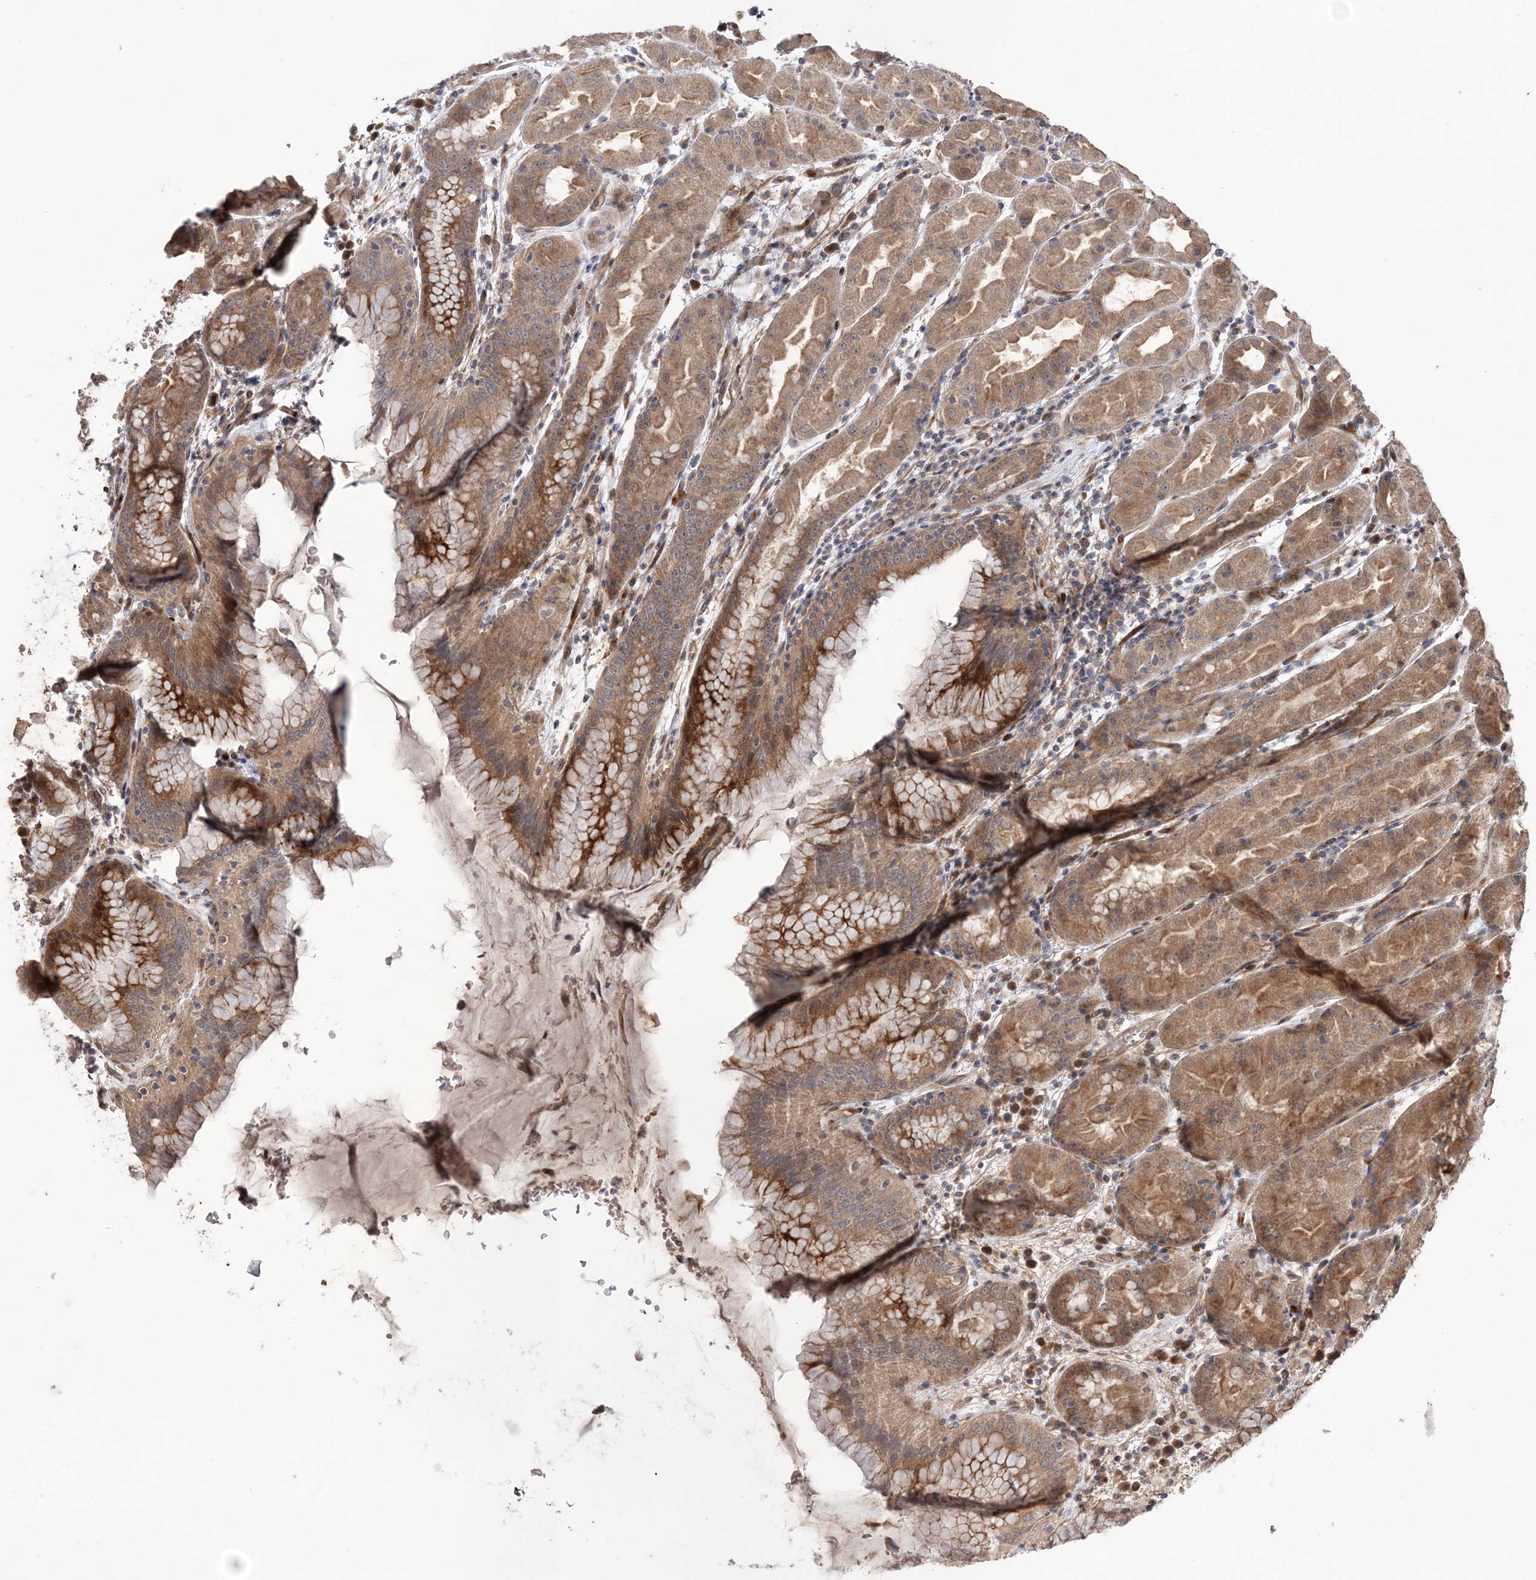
{"staining": {"intensity": "moderate", "quantity": "25%-75%", "location": "cytoplasmic/membranous"}, "tissue": "stomach", "cell_type": "Glandular cells", "image_type": "normal", "snomed": [{"axis": "morphology", "description": "Normal tissue, NOS"}, {"axis": "topography", "description": "Stomach"}], "caption": "Brown immunohistochemical staining in normal human stomach demonstrates moderate cytoplasmic/membranous expression in approximately 25%-75% of glandular cells.", "gene": "UBTD2", "patient": {"sex": "female", "age": 79}}